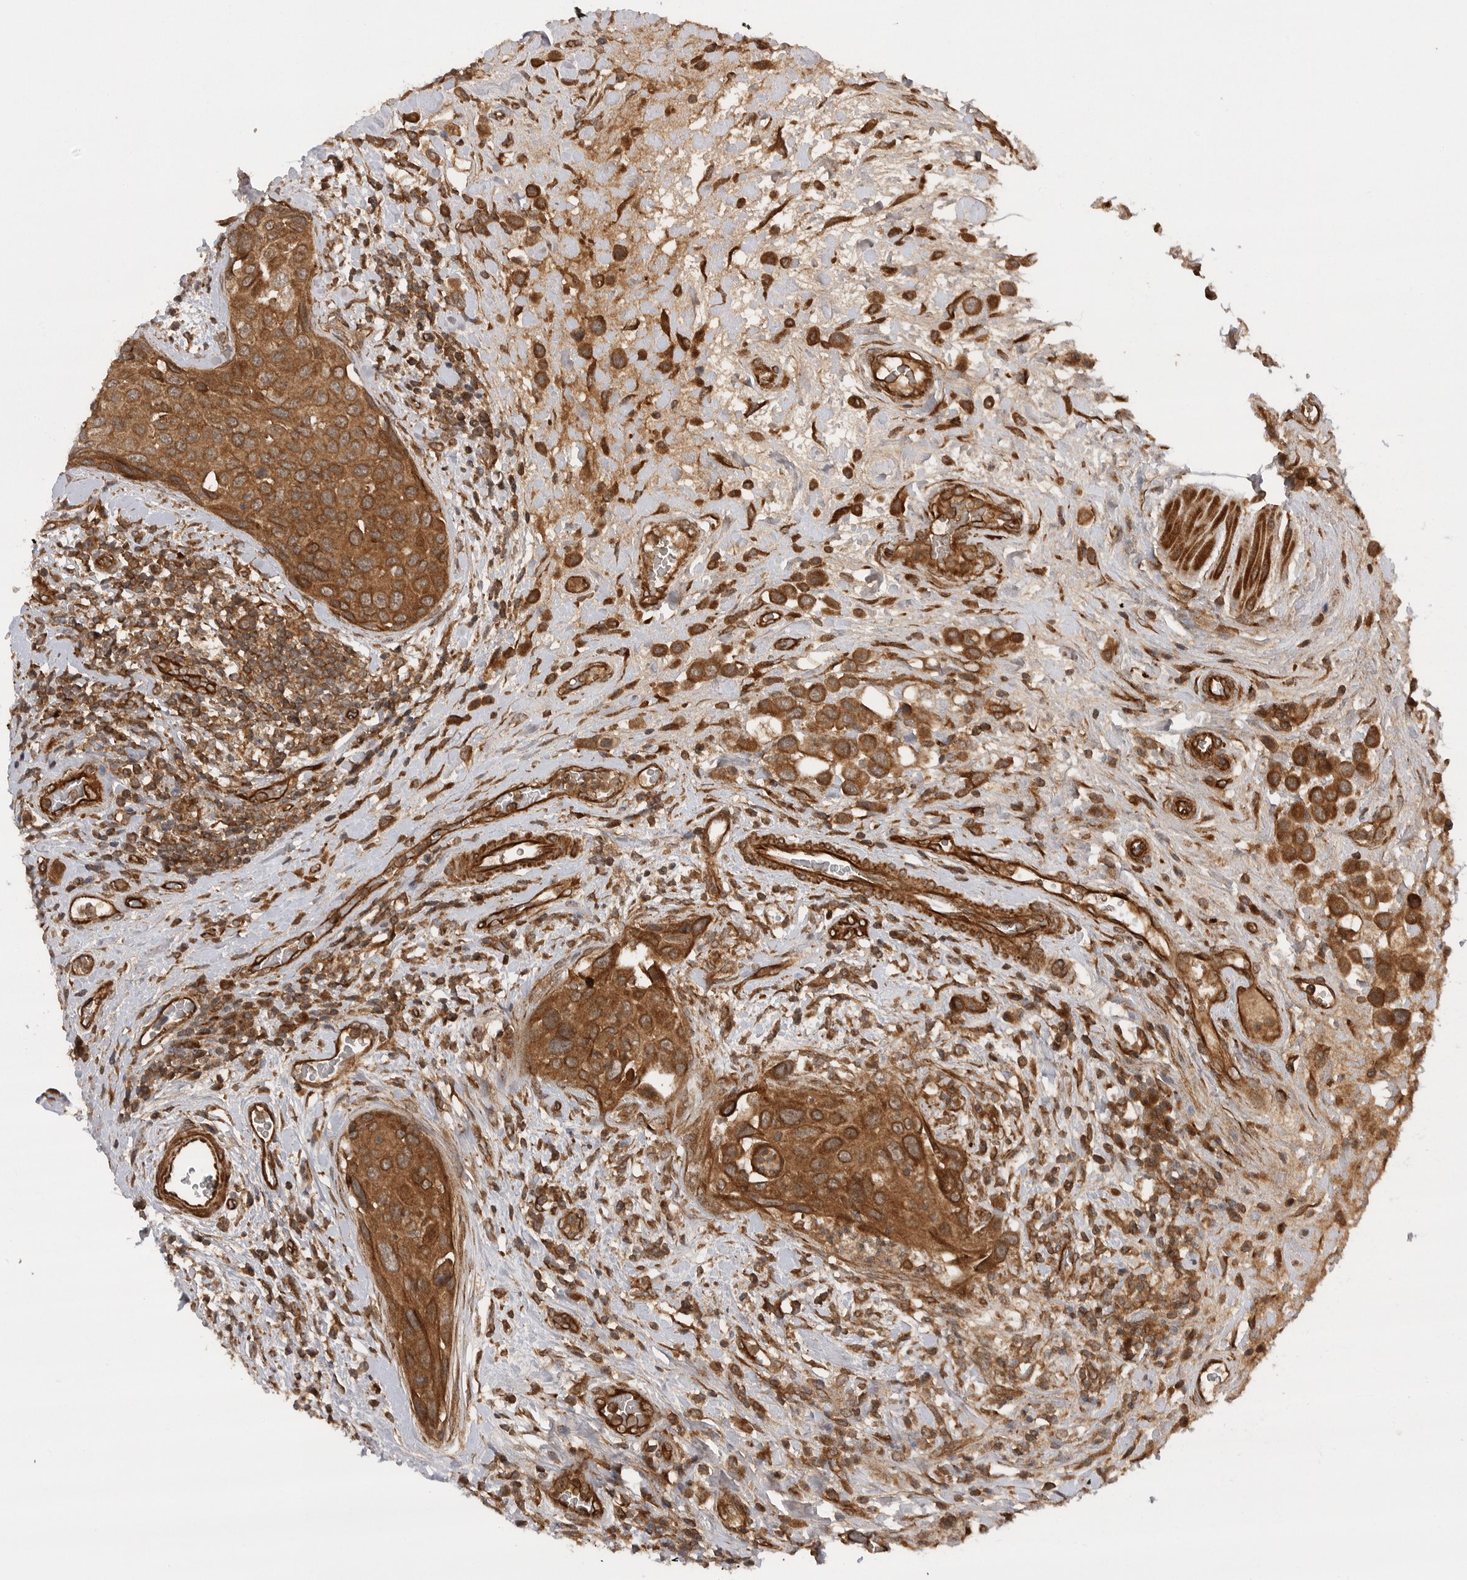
{"staining": {"intensity": "strong", "quantity": ">75%", "location": "cytoplasmic/membranous"}, "tissue": "urothelial cancer", "cell_type": "Tumor cells", "image_type": "cancer", "snomed": [{"axis": "morphology", "description": "Urothelial carcinoma, High grade"}, {"axis": "topography", "description": "Urinary bladder"}], "caption": "Immunohistochemical staining of high-grade urothelial carcinoma exhibits high levels of strong cytoplasmic/membranous protein staining in about >75% of tumor cells.", "gene": "PRDX4", "patient": {"sex": "male", "age": 50}}